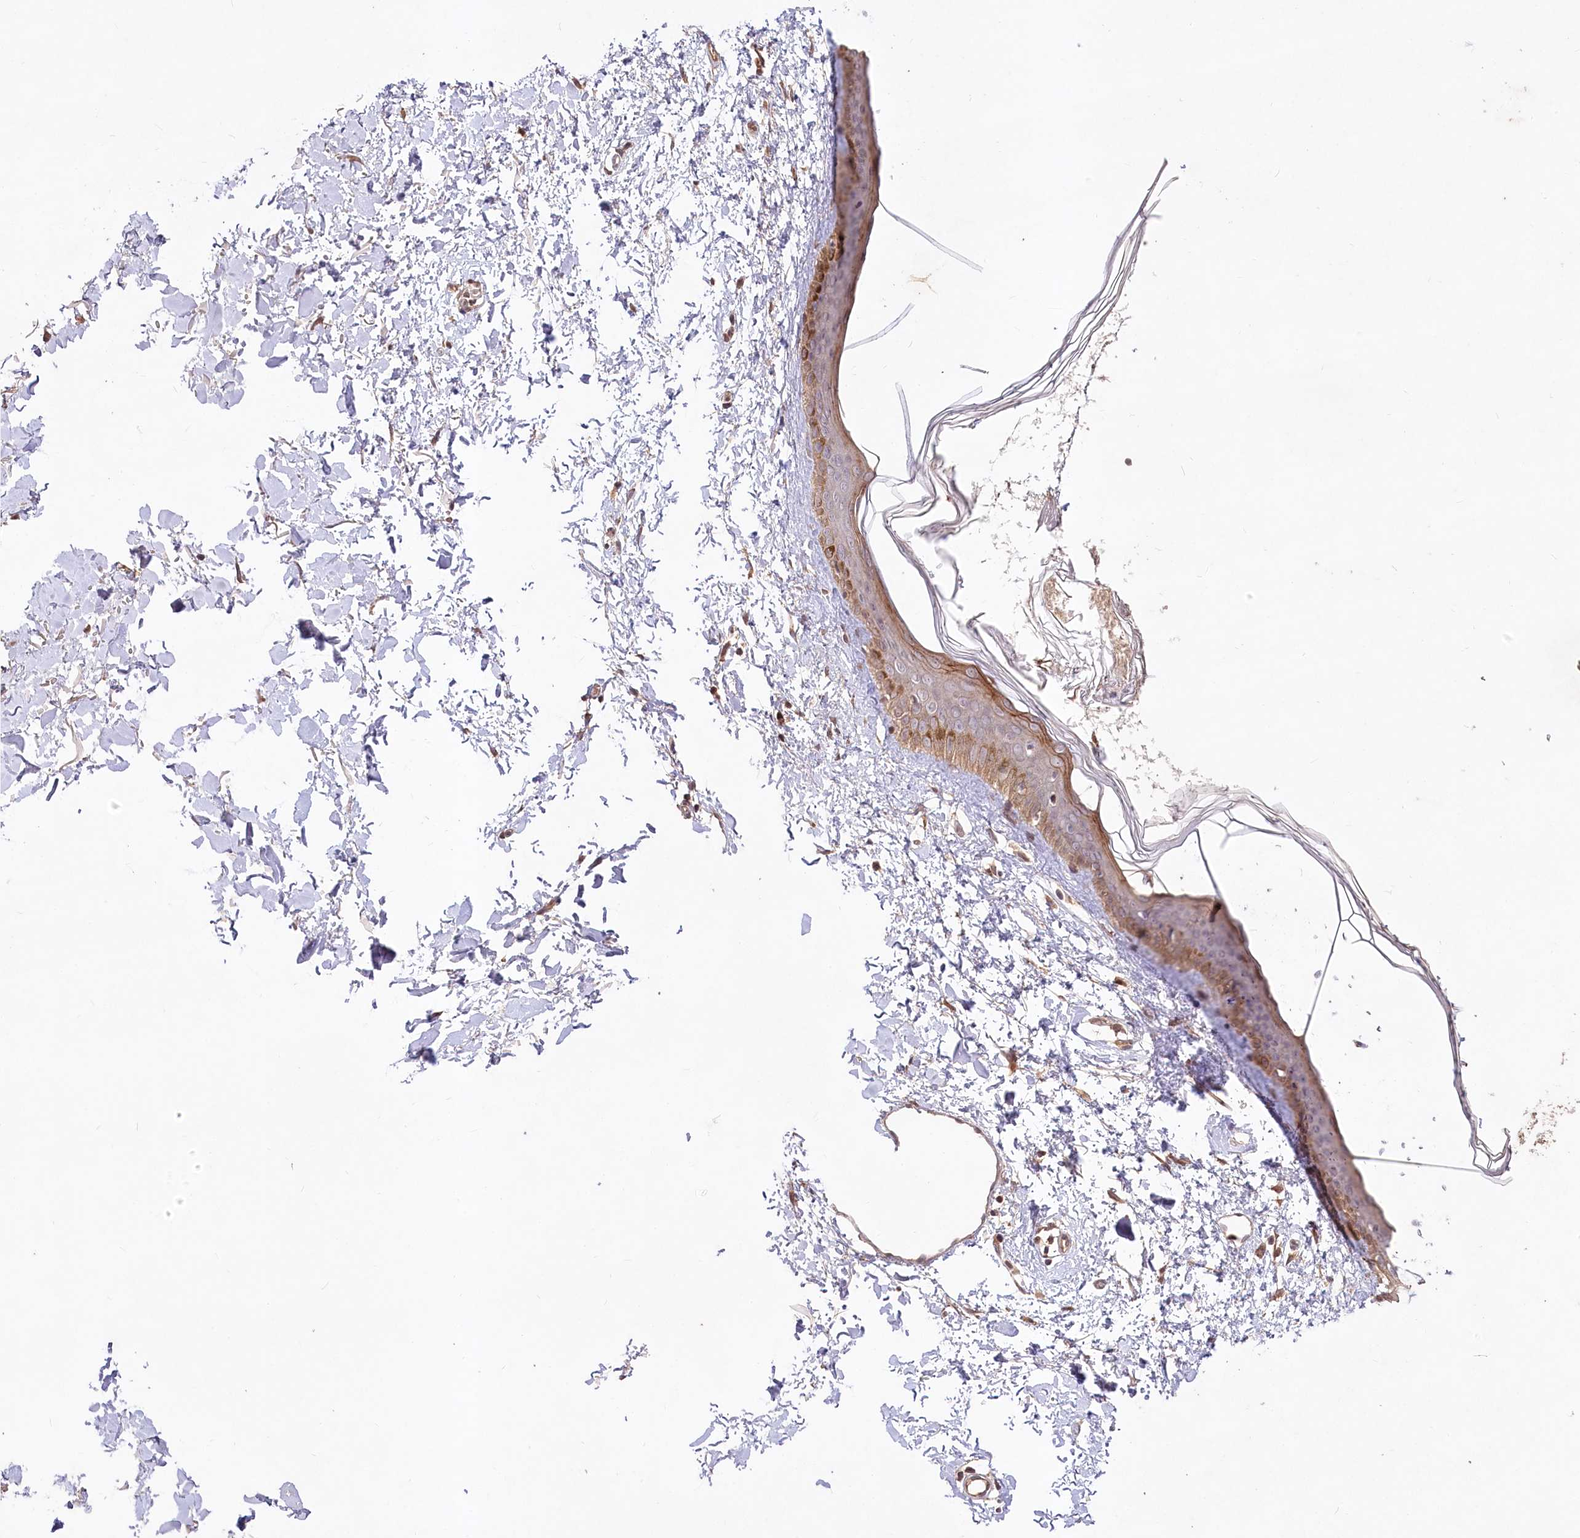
{"staining": {"intensity": "moderate", "quantity": ">75%", "location": "cytoplasmic/membranous"}, "tissue": "skin", "cell_type": "Fibroblasts", "image_type": "normal", "snomed": [{"axis": "morphology", "description": "Normal tissue, NOS"}, {"axis": "topography", "description": "Skin"}], "caption": "Immunohistochemical staining of normal human skin reveals moderate cytoplasmic/membranous protein expression in approximately >75% of fibroblasts.", "gene": "IRAK1BP1", "patient": {"sex": "female", "age": 58}}